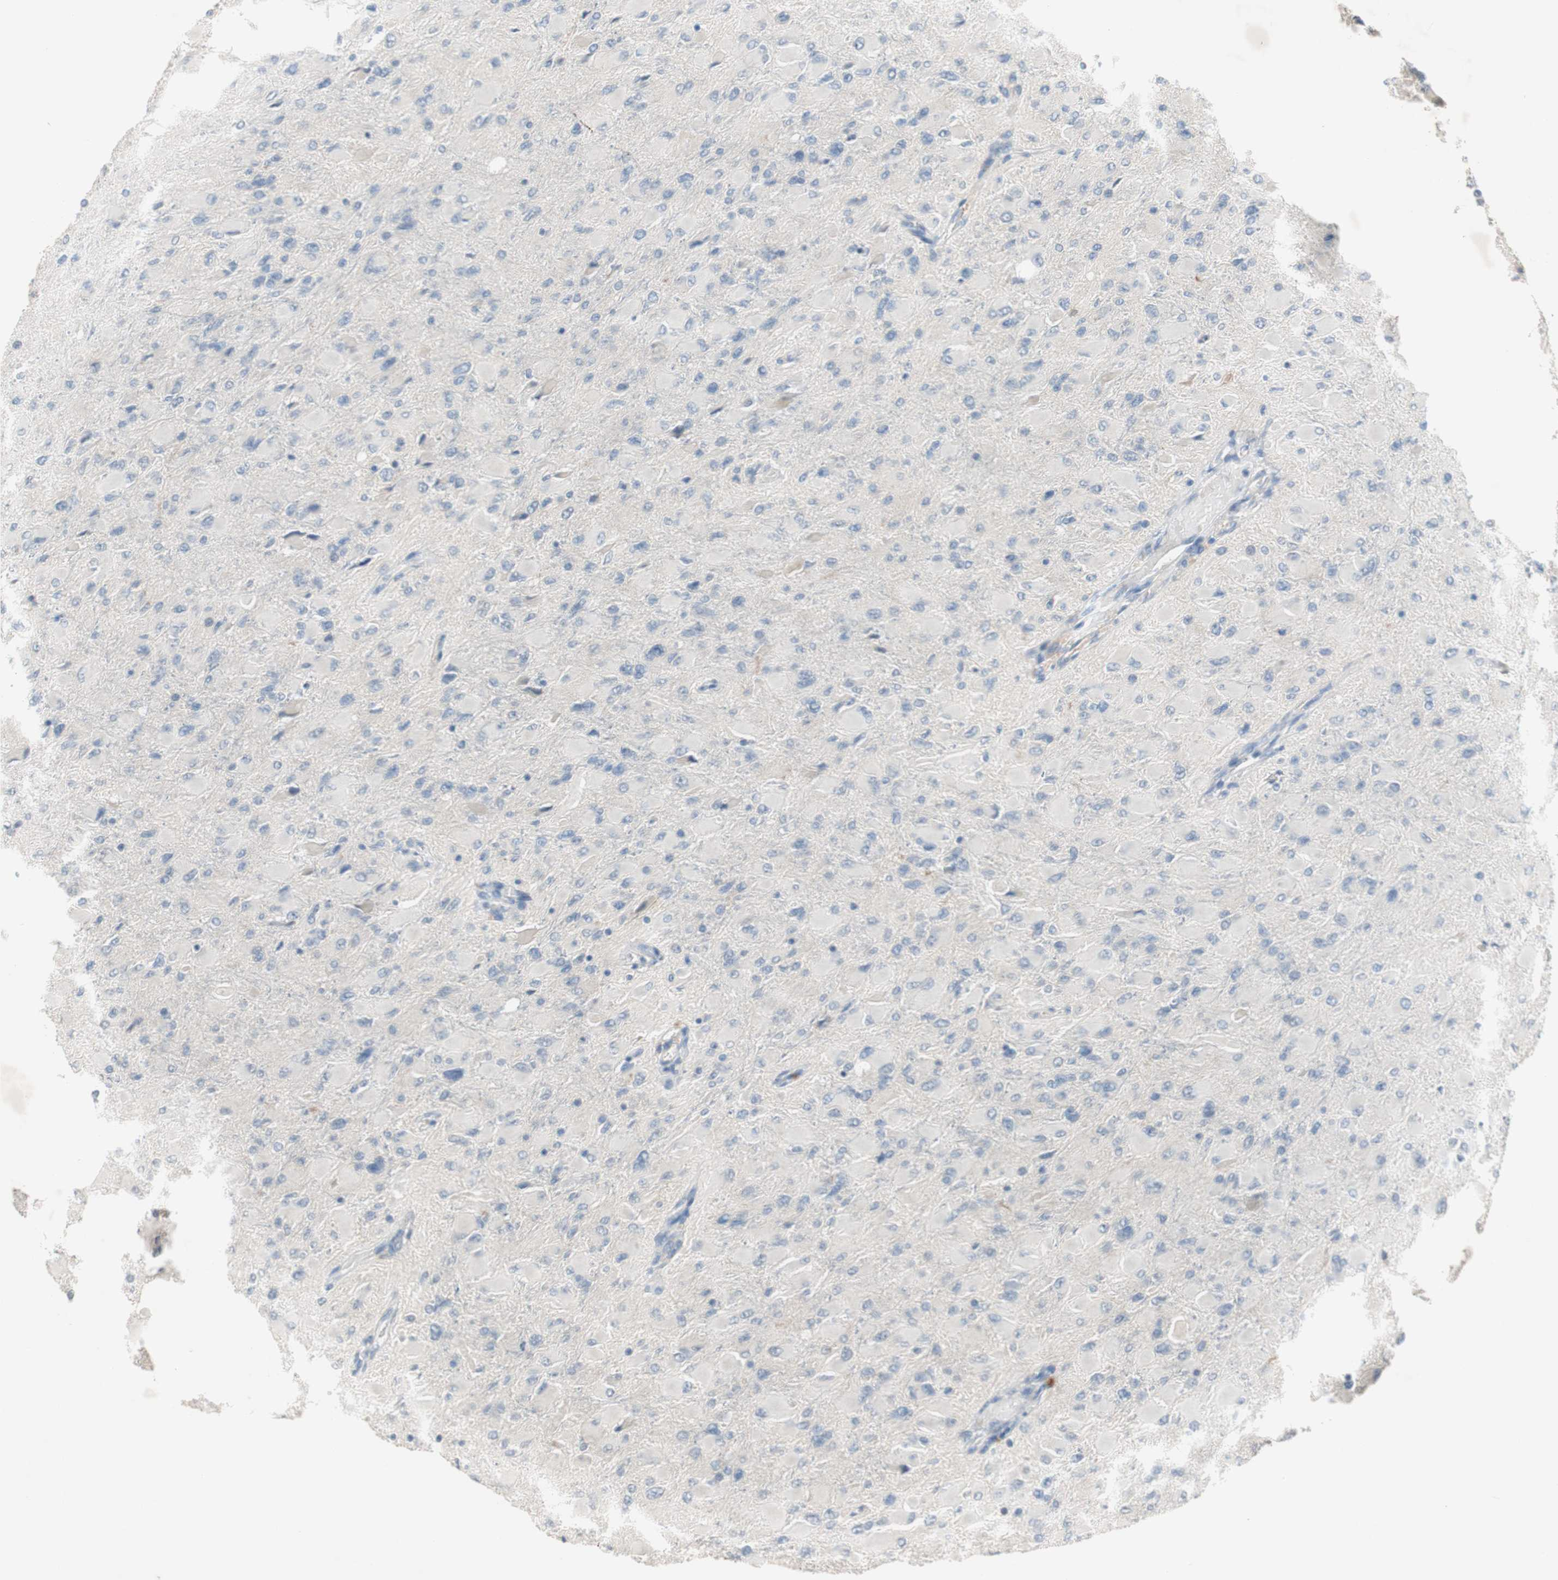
{"staining": {"intensity": "negative", "quantity": "none", "location": "none"}, "tissue": "glioma", "cell_type": "Tumor cells", "image_type": "cancer", "snomed": [{"axis": "morphology", "description": "Glioma, malignant, High grade"}, {"axis": "topography", "description": "Cerebral cortex"}], "caption": "DAB (3,3'-diaminobenzidine) immunohistochemical staining of human malignant high-grade glioma demonstrates no significant expression in tumor cells. The staining was performed using DAB to visualize the protein expression in brown, while the nuclei were stained in blue with hematoxylin (Magnification: 20x).", "gene": "COL12A1", "patient": {"sex": "female", "age": 36}}